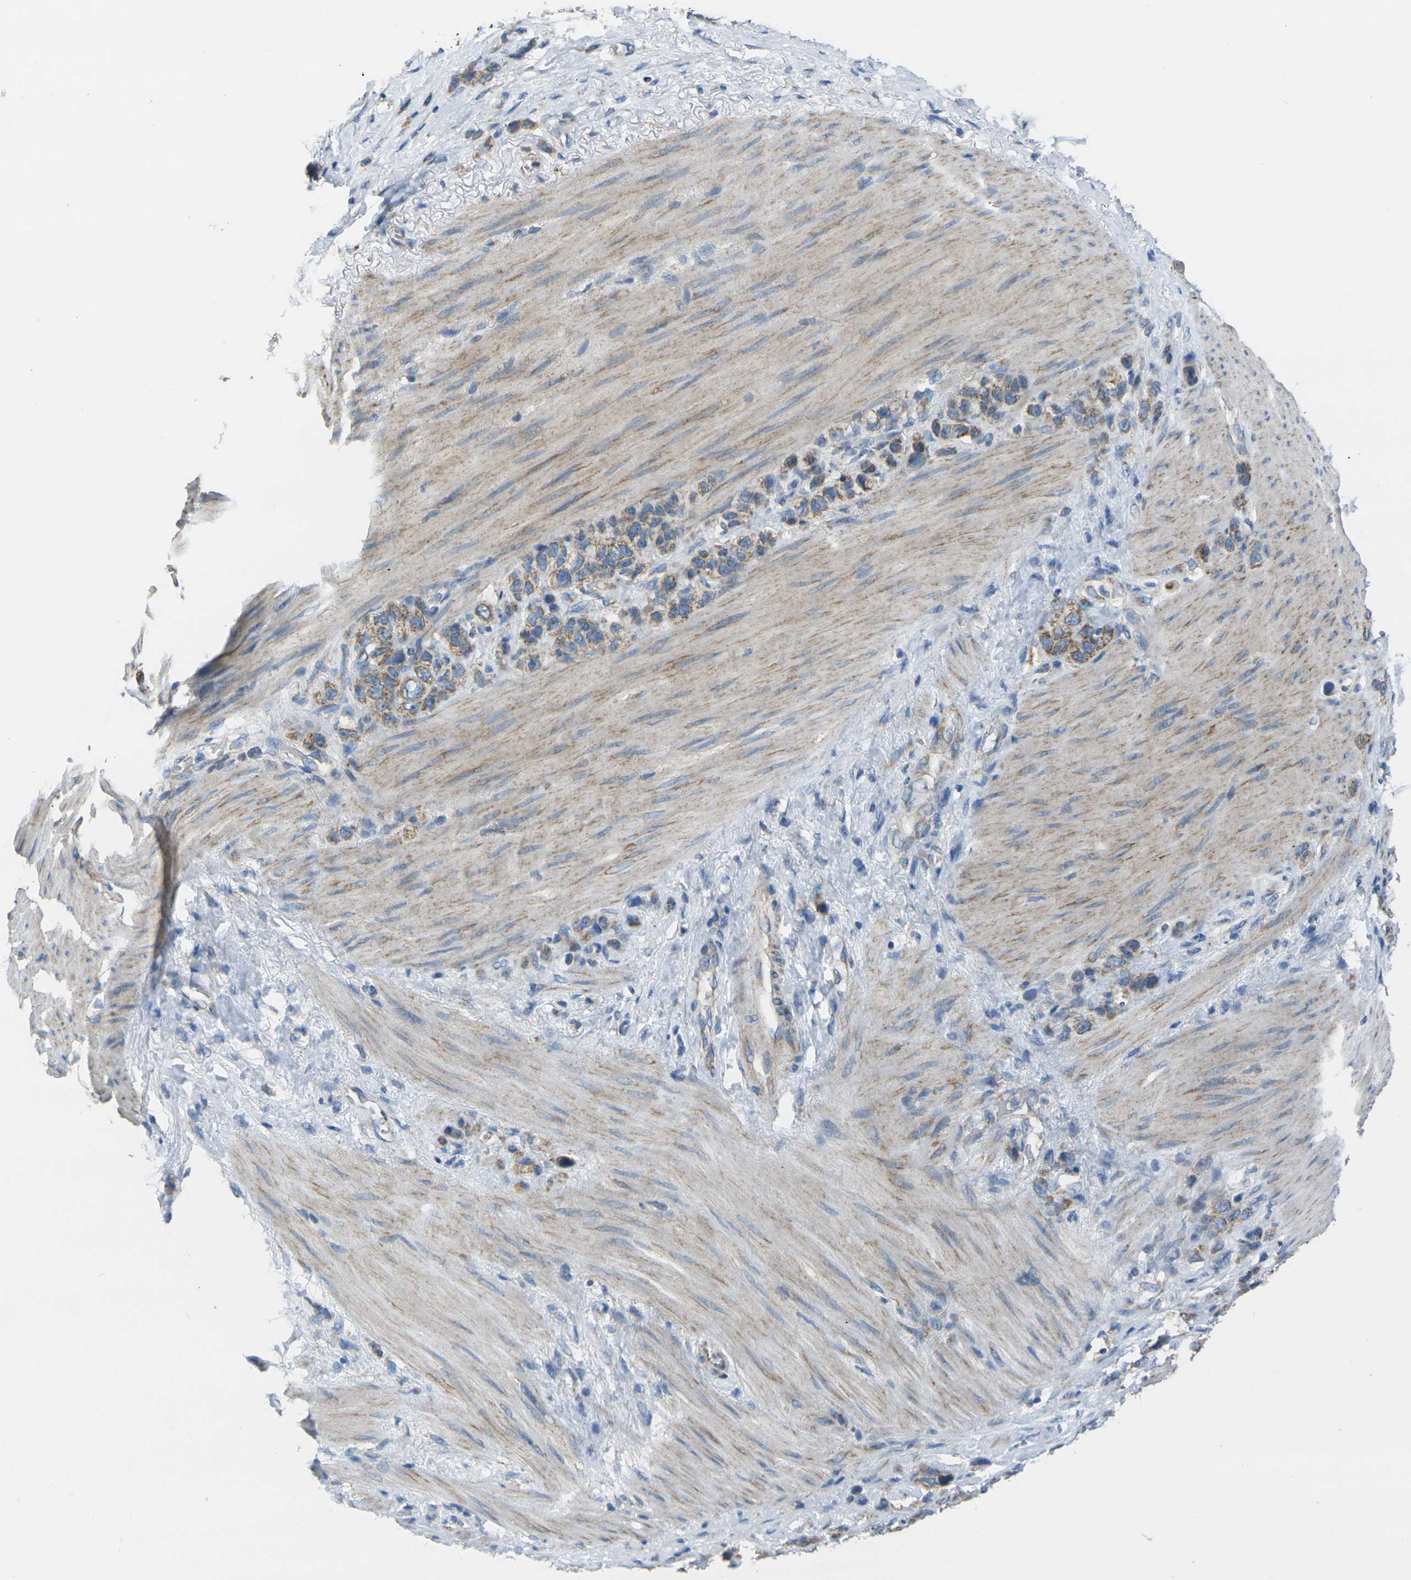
{"staining": {"intensity": "moderate", "quantity": ">75%", "location": "cytoplasmic/membranous"}, "tissue": "stomach cancer", "cell_type": "Tumor cells", "image_type": "cancer", "snomed": [{"axis": "morphology", "description": "Adenocarcinoma, NOS"}, {"axis": "morphology", "description": "Adenocarcinoma, High grade"}, {"axis": "topography", "description": "Stomach, upper"}, {"axis": "topography", "description": "Stomach, lower"}], "caption": "Adenocarcinoma (high-grade) (stomach) stained with DAB immunohistochemistry (IHC) displays medium levels of moderate cytoplasmic/membranous staining in approximately >75% of tumor cells. (Brightfield microscopy of DAB IHC at high magnification).", "gene": "TMEM120B", "patient": {"sex": "female", "age": 65}}